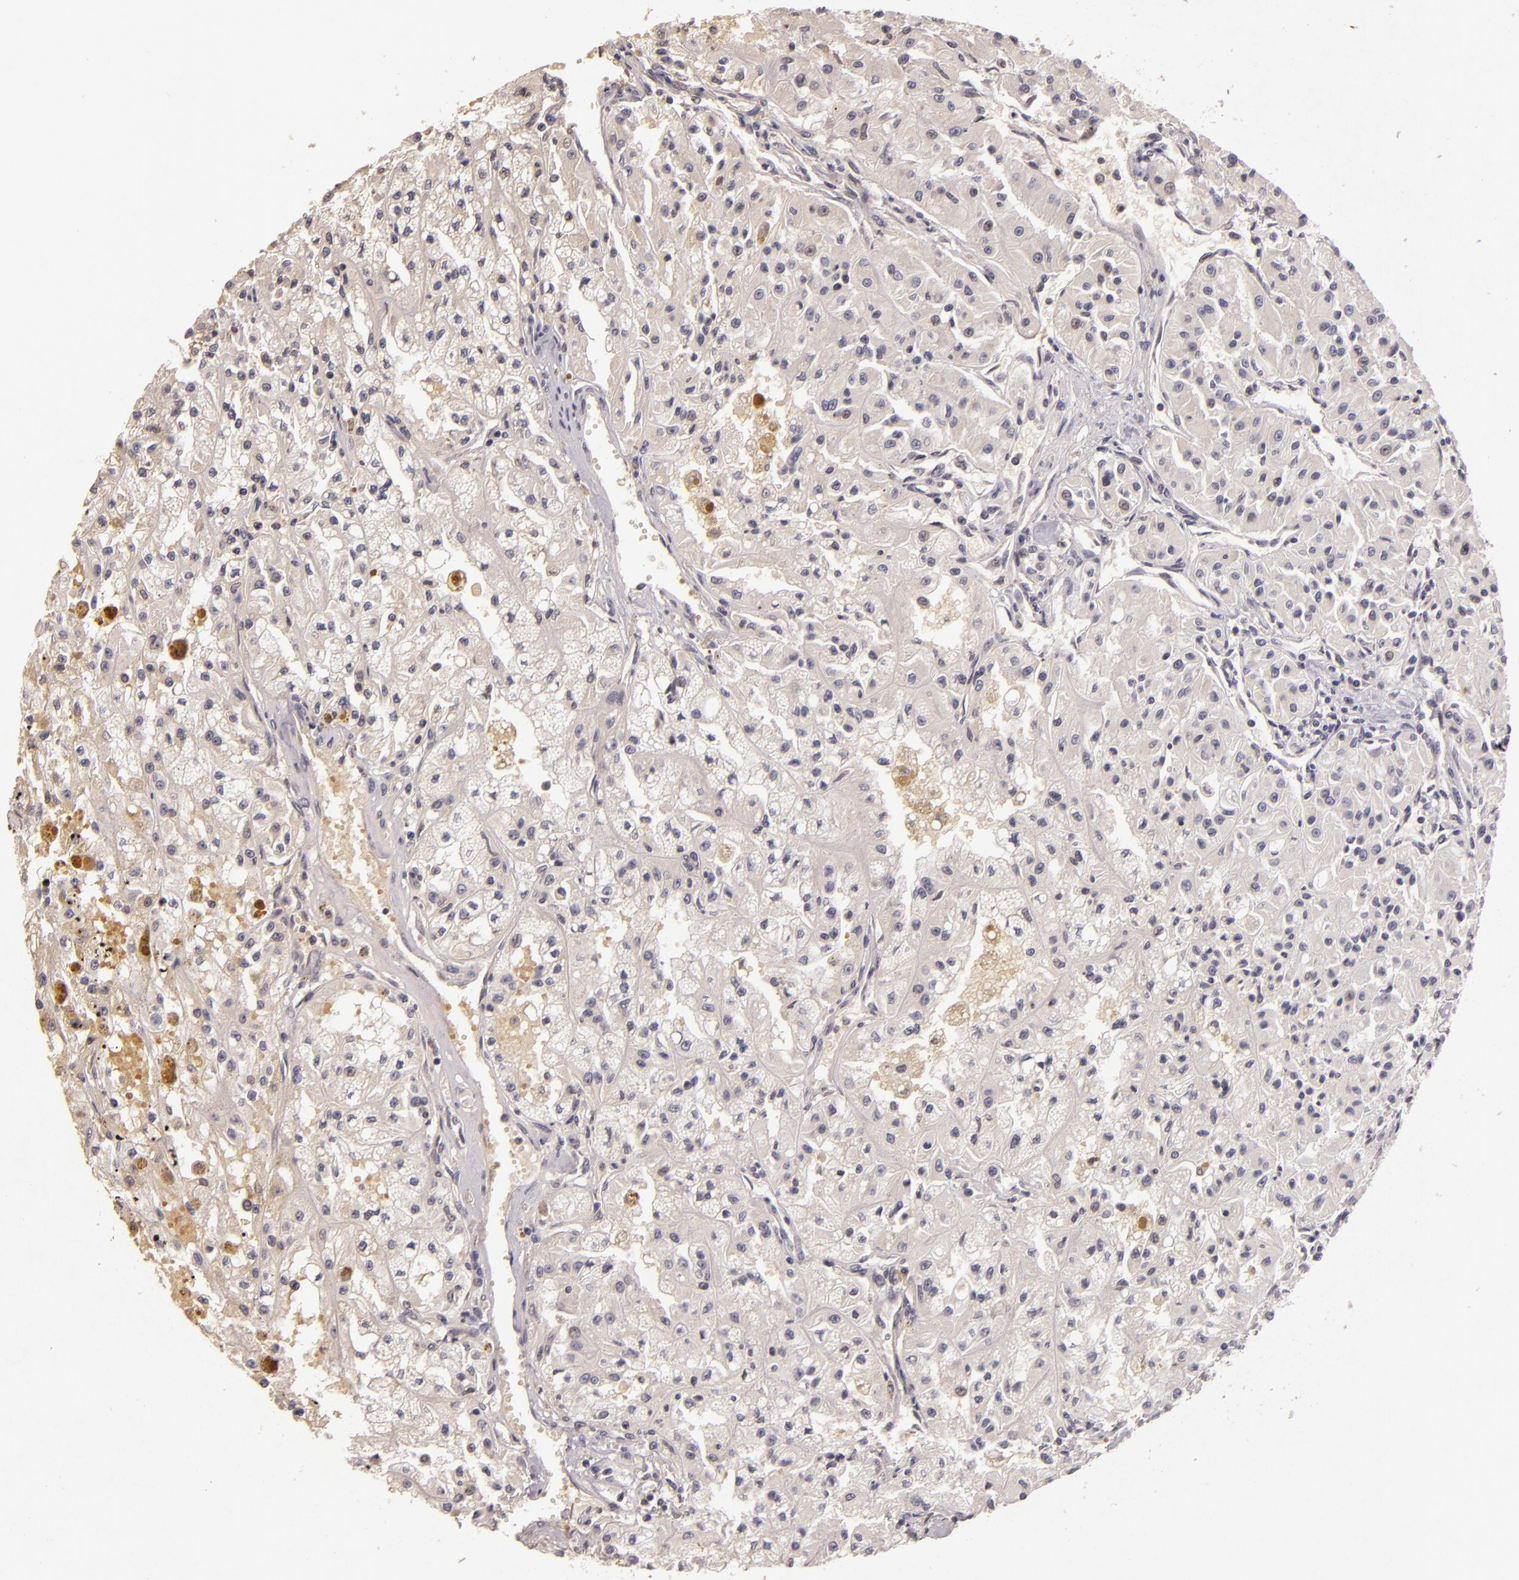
{"staining": {"intensity": "negative", "quantity": "none", "location": "none"}, "tissue": "renal cancer", "cell_type": "Tumor cells", "image_type": "cancer", "snomed": [{"axis": "morphology", "description": "Adenocarcinoma, NOS"}, {"axis": "topography", "description": "Kidney"}], "caption": "This is a histopathology image of immunohistochemistry staining of renal cancer (adenocarcinoma), which shows no staining in tumor cells. Nuclei are stained in blue.", "gene": "TFF1", "patient": {"sex": "male", "age": 78}}